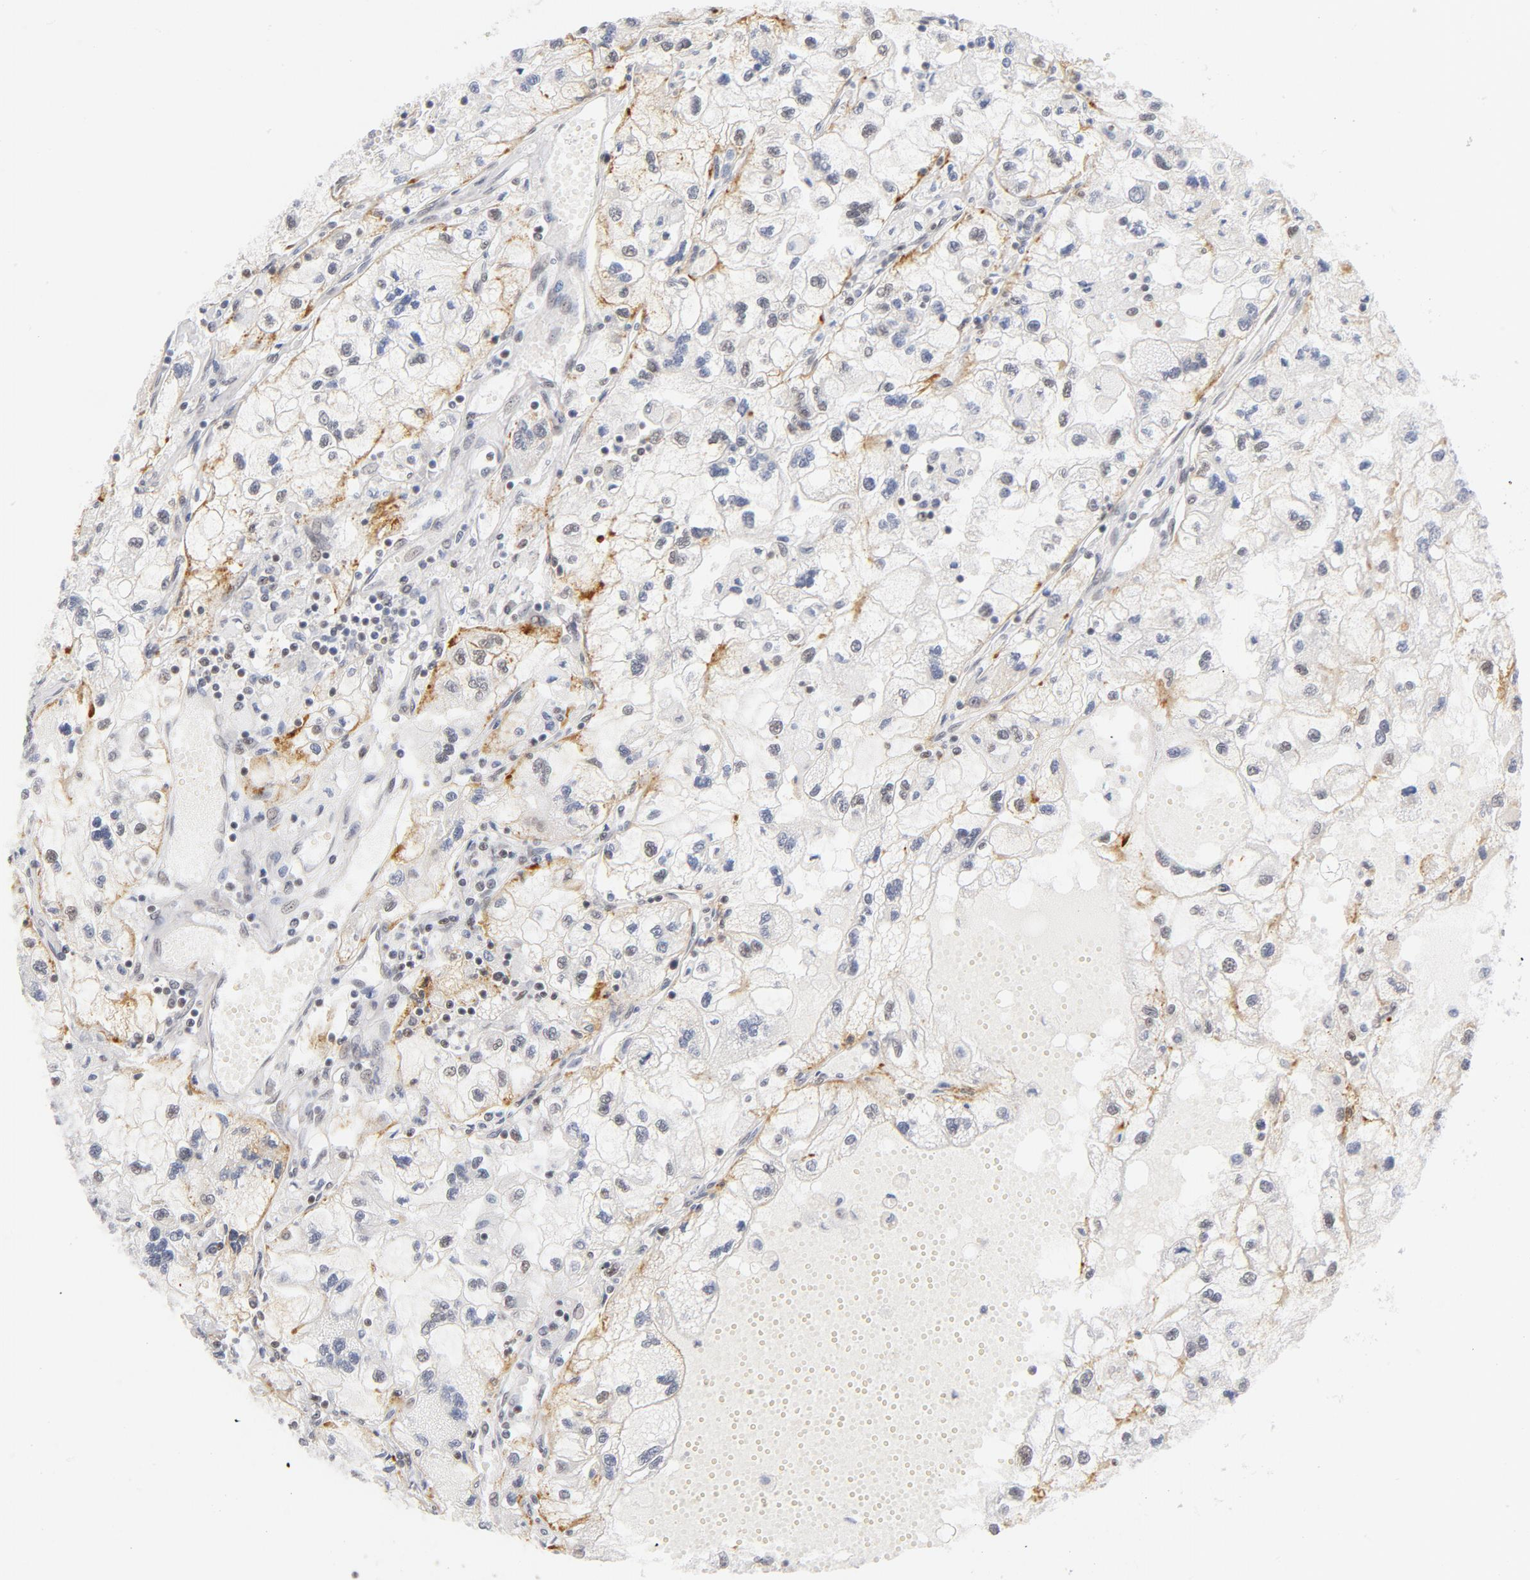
{"staining": {"intensity": "moderate", "quantity": ">75%", "location": "cytoplasmic/membranous,nuclear"}, "tissue": "renal cancer", "cell_type": "Tumor cells", "image_type": "cancer", "snomed": [{"axis": "morphology", "description": "Normal tissue, NOS"}, {"axis": "morphology", "description": "Adenocarcinoma, NOS"}, {"axis": "topography", "description": "Kidney"}], "caption": "Immunohistochemistry (IHC) histopathology image of human adenocarcinoma (renal) stained for a protein (brown), which reveals medium levels of moderate cytoplasmic/membranous and nuclear expression in about >75% of tumor cells.", "gene": "BAP1", "patient": {"sex": "male", "age": 71}}